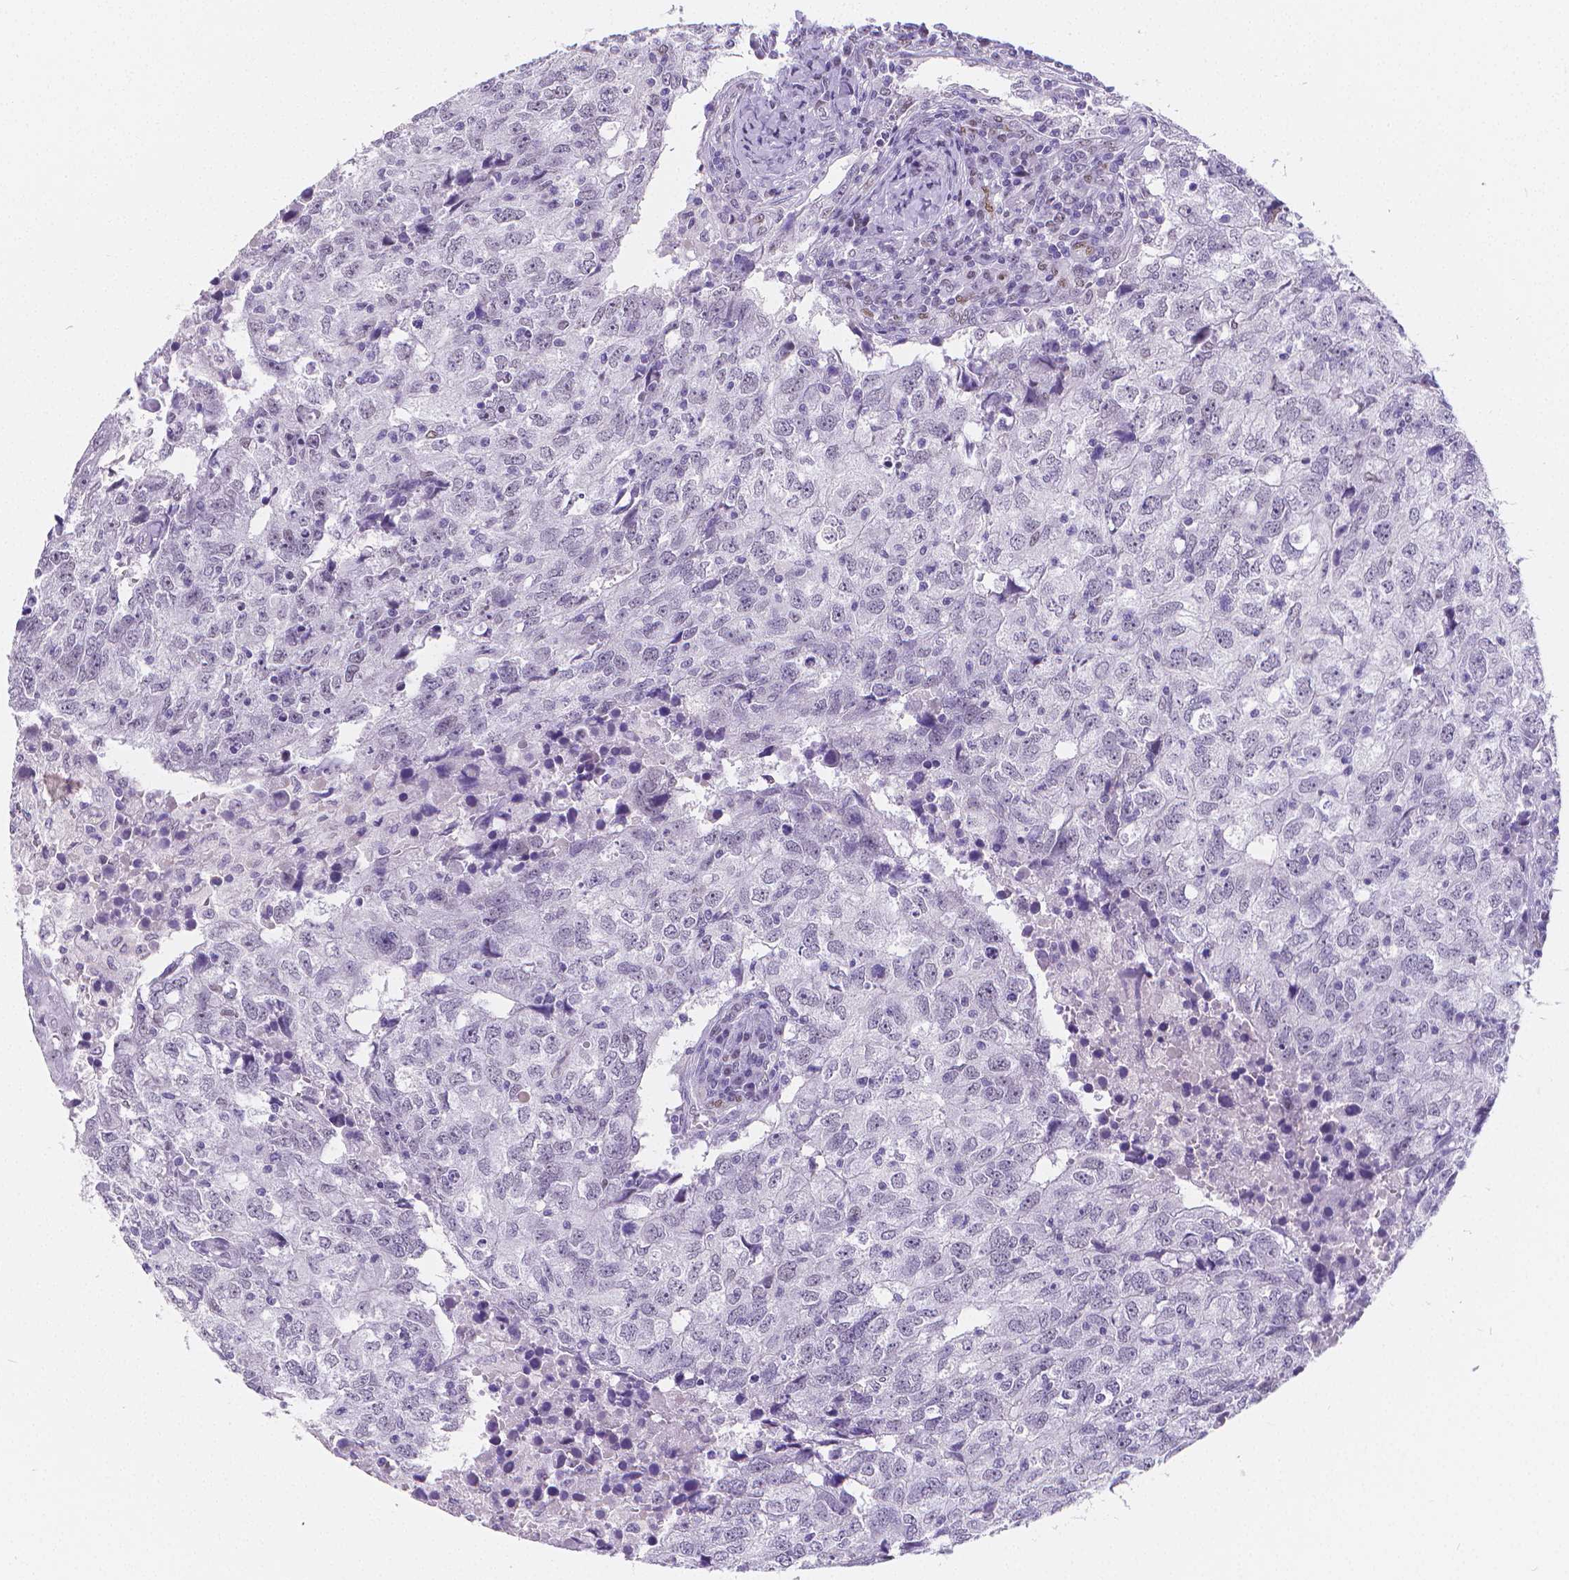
{"staining": {"intensity": "negative", "quantity": "none", "location": "none"}, "tissue": "breast cancer", "cell_type": "Tumor cells", "image_type": "cancer", "snomed": [{"axis": "morphology", "description": "Duct carcinoma"}, {"axis": "topography", "description": "Breast"}], "caption": "Tumor cells are negative for protein expression in human breast cancer. (Stains: DAB immunohistochemistry with hematoxylin counter stain, Microscopy: brightfield microscopy at high magnification).", "gene": "MEF2C", "patient": {"sex": "female", "age": 30}}